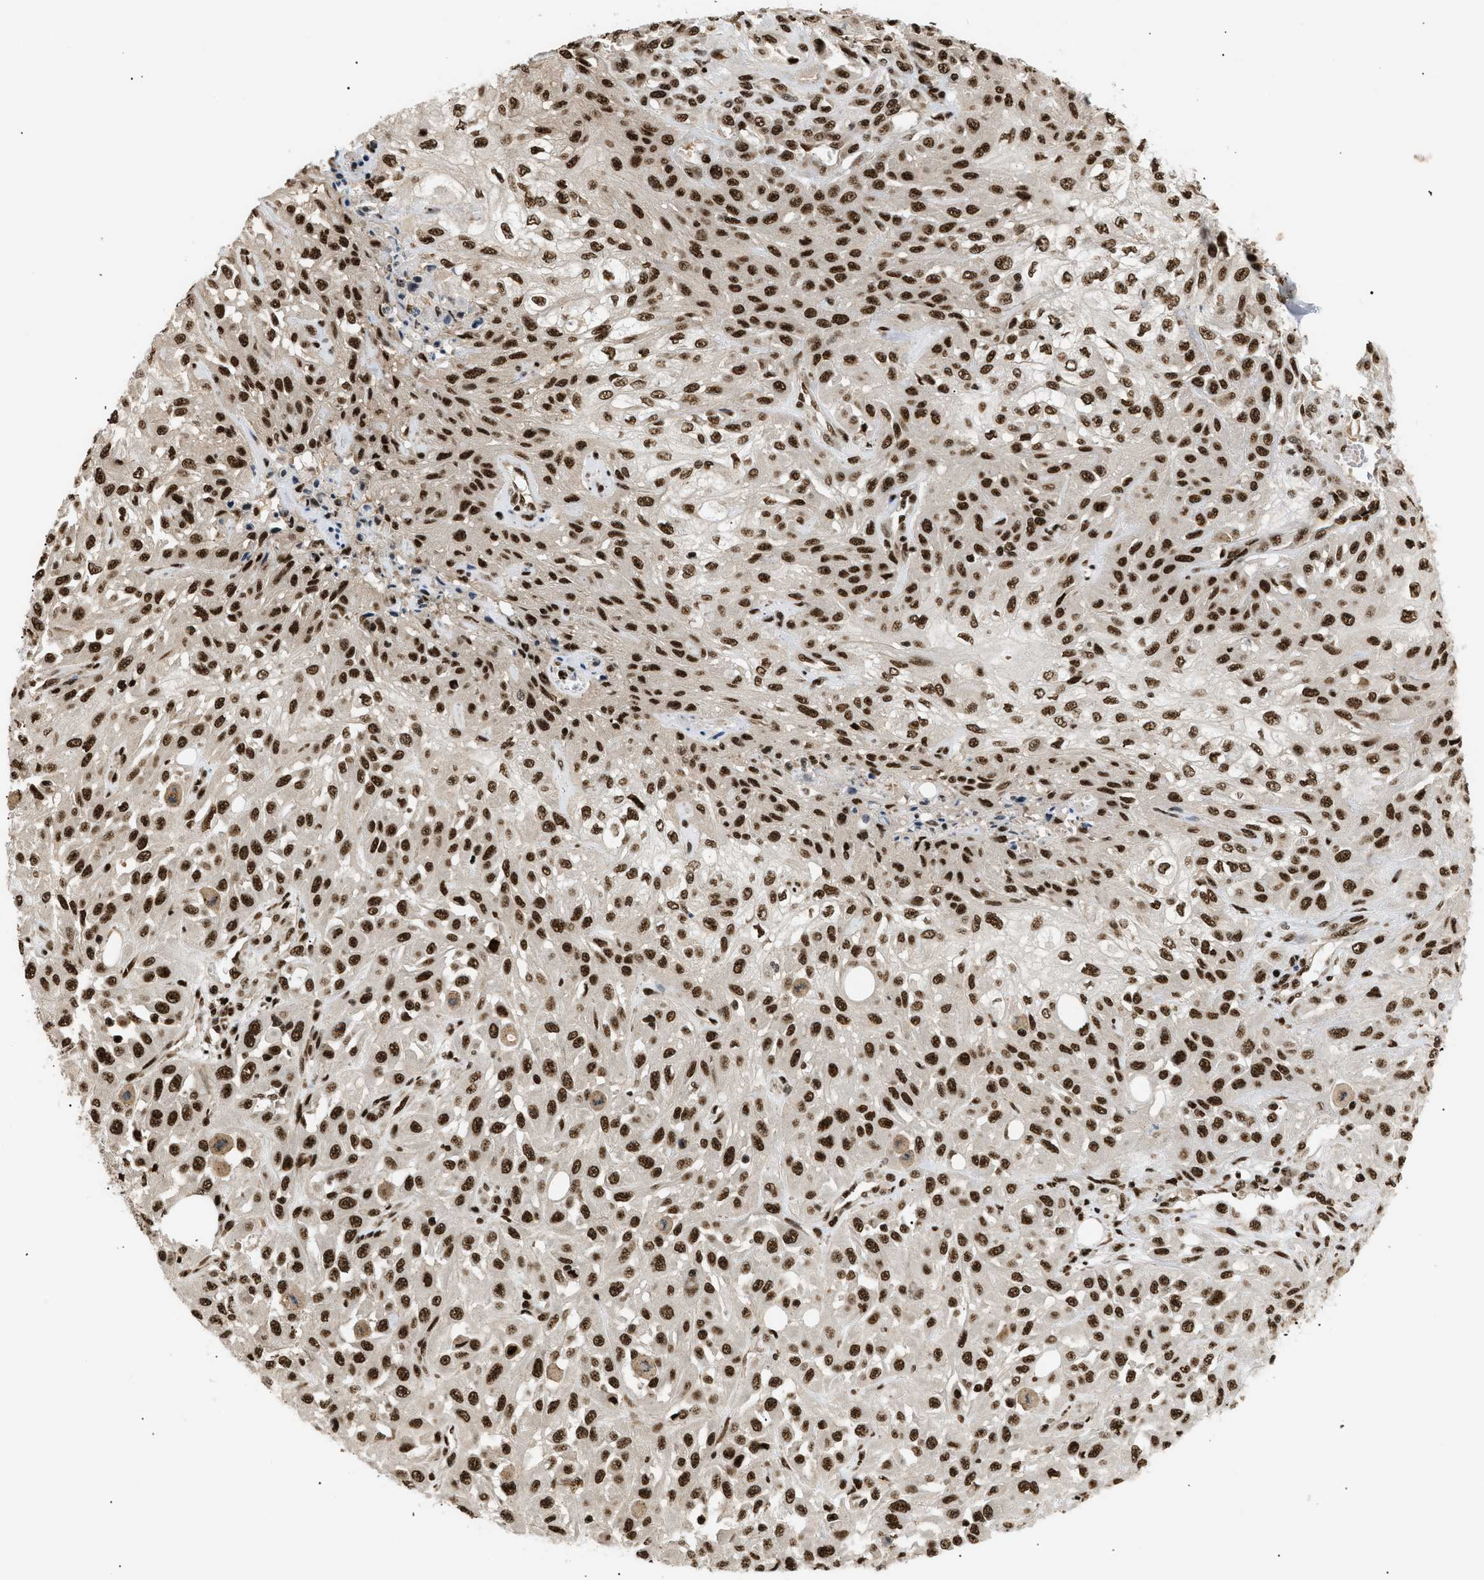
{"staining": {"intensity": "strong", "quantity": ">75%", "location": "nuclear"}, "tissue": "skin cancer", "cell_type": "Tumor cells", "image_type": "cancer", "snomed": [{"axis": "morphology", "description": "Squamous cell carcinoma, NOS"}, {"axis": "morphology", "description": "Squamous cell carcinoma, metastatic, NOS"}, {"axis": "topography", "description": "Skin"}, {"axis": "topography", "description": "Lymph node"}], "caption": "The image exhibits a brown stain indicating the presence of a protein in the nuclear of tumor cells in skin cancer (metastatic squamous cell carcinoma).", "gene": "RBM5", "patient": {"sex": "male", "age": 75}}